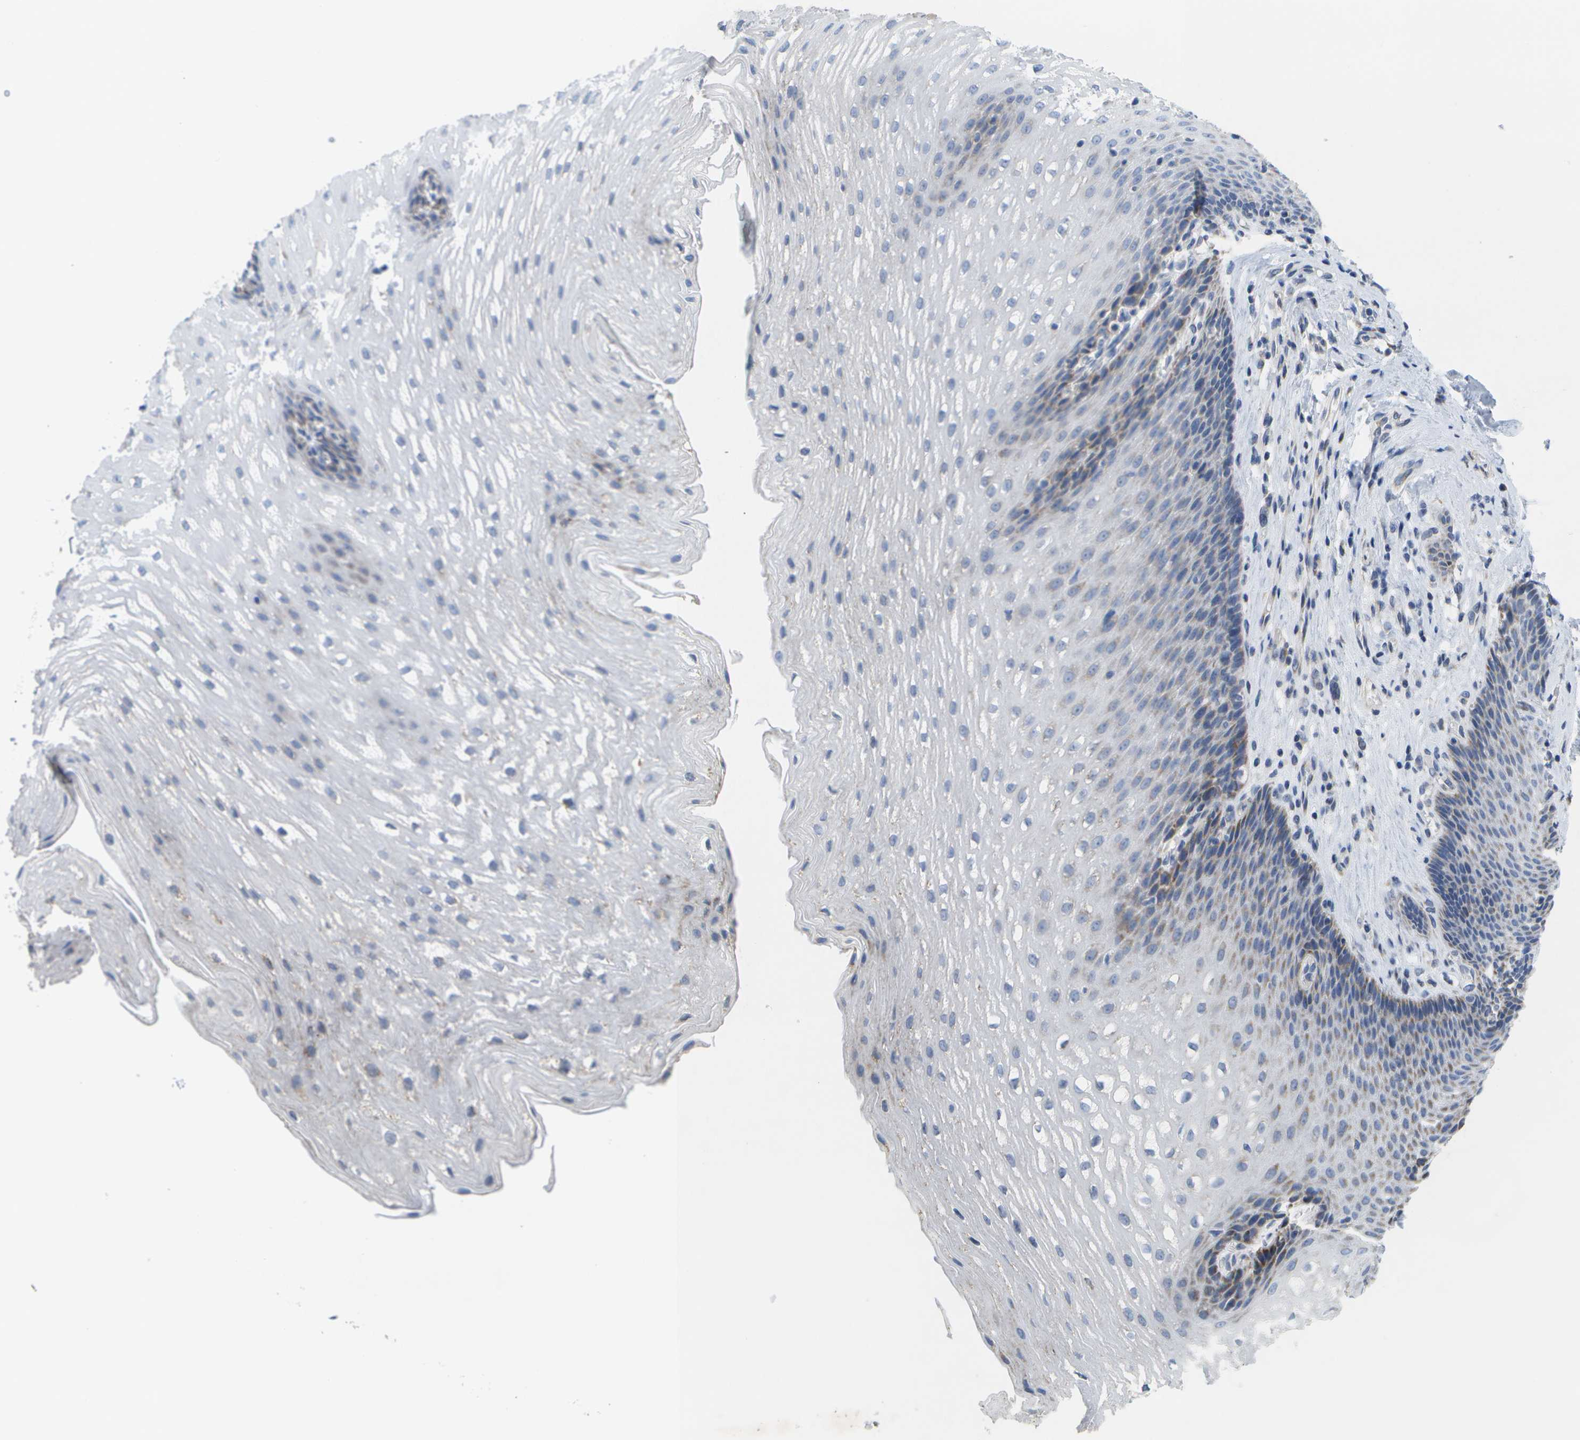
{"staining": {"intensity": "weak", "quantity": "<25%", "location": "cytoplasmic/membranous"}, "tissue": "esophagus", "cell_type": "Squamous epithelial cells", "image_type": "normal", "snomed": [{"axis": "morphology", "description": "Normal tissue, NOS"}, {"axis": "topography", "description": "Esophagus"}], "caption": "A high-resolution histopathology image shows IHC staining of unremarkable esophagus, which displays no significant expression in squamous epithelial cells. (DAB IHC visualized using brightfield microscopy, high magnification).", "gene": "TMEM223", "patient": {"sex": "male", "age": 48}}